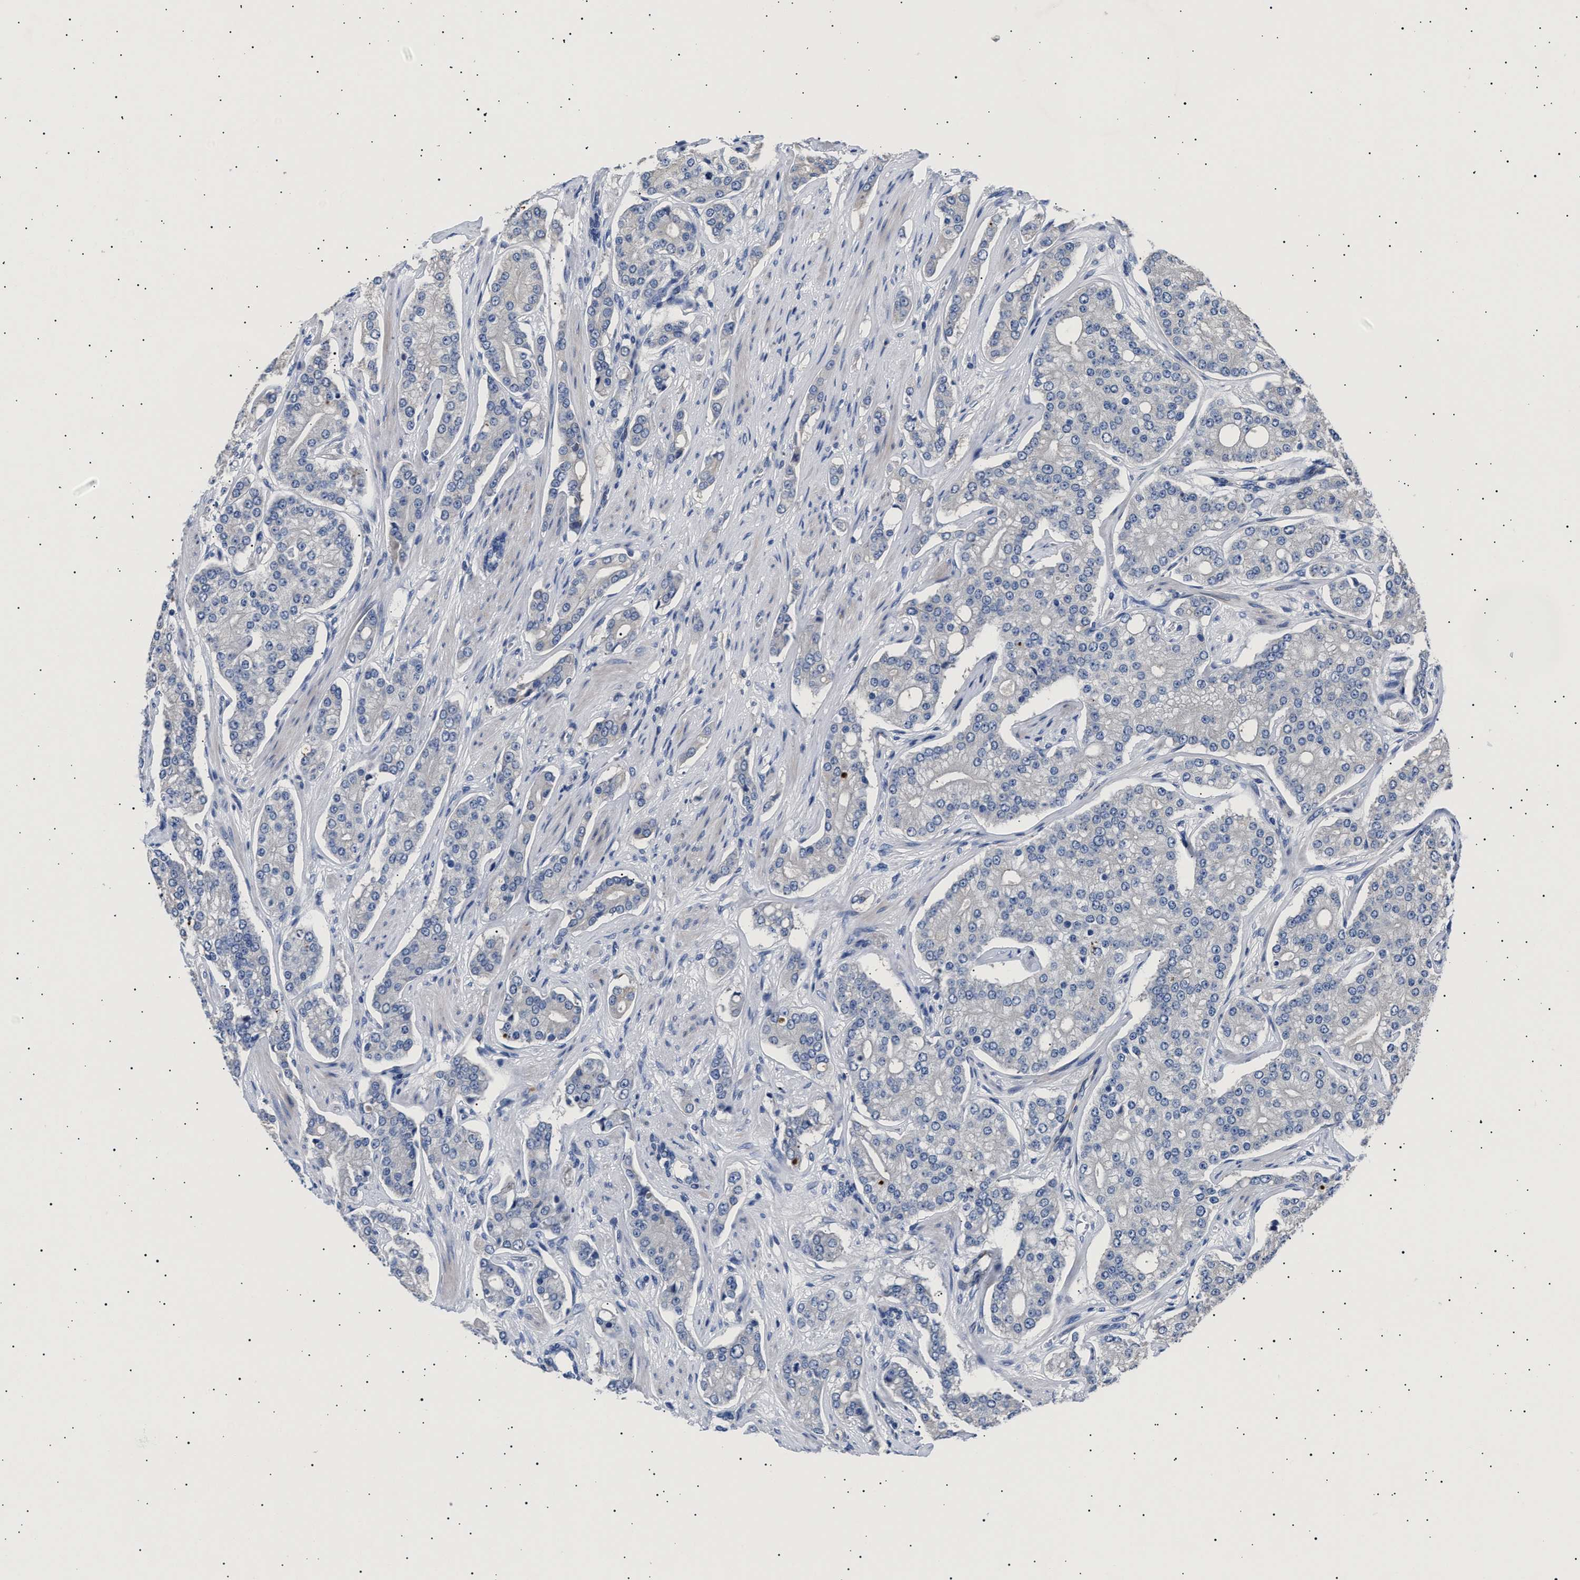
{"staining": {"intensity": "negative", "quantity": "none", "location": "none"}, "tissue": "prostate cancer", "cell_type": "Tumor cells", "image_type": "cancer", "snomed": [{"axis": "morphology", "description": "Adenocarcinoma, High grade"}, {"axis": "topography", "description": "Prostate"}], "caption": "The histopathology image shows no significant positivity in tumor cells of prostate cancer (adenocarcinoma (high-grade)). (Brightfield microscopy of DAB immunohistochemistry at high magnification).", "gene": "HEMGN", "patient": {"sex": "male", "age": 71}}